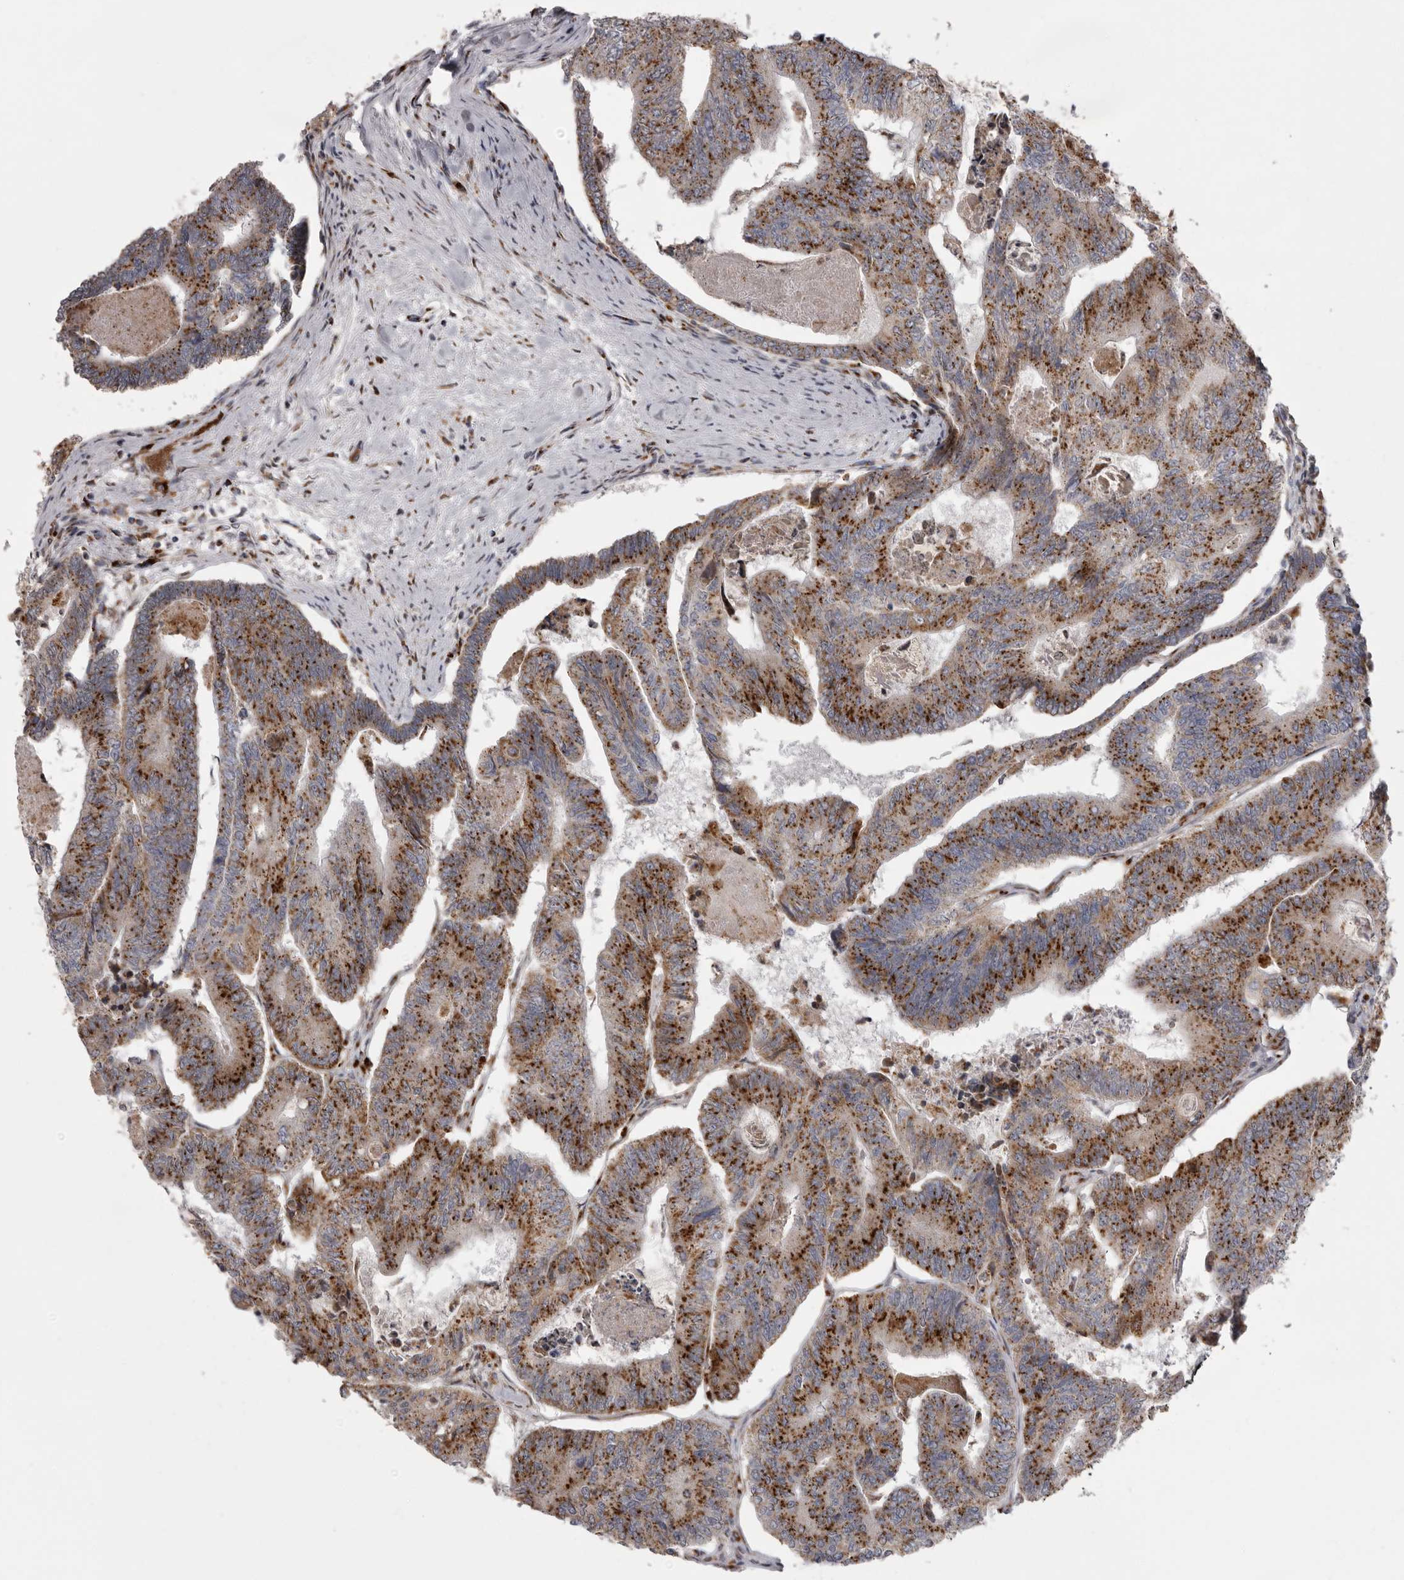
{"staining": {"intensity": "moderate", "quantity": ">75%", "location": "cytoplasmic/membranous"}, "tissue": "colorectal cancer", "cell_type": "Tumor cells", "image_type": "cancer", "snomed": [{"axis": "morphology", "description": "Adenocarcinoma, NOS"}, {"axis": "topography", "description": "Colon"}], "caption": "Brown immunohistochemical staining in colorectal cancer exhibits moderate cytoplasmic/membranous positivity in approximately >75% of tumor cells.", "gene": "WDR47", "patient": {"sex": "female", "age": 67}}